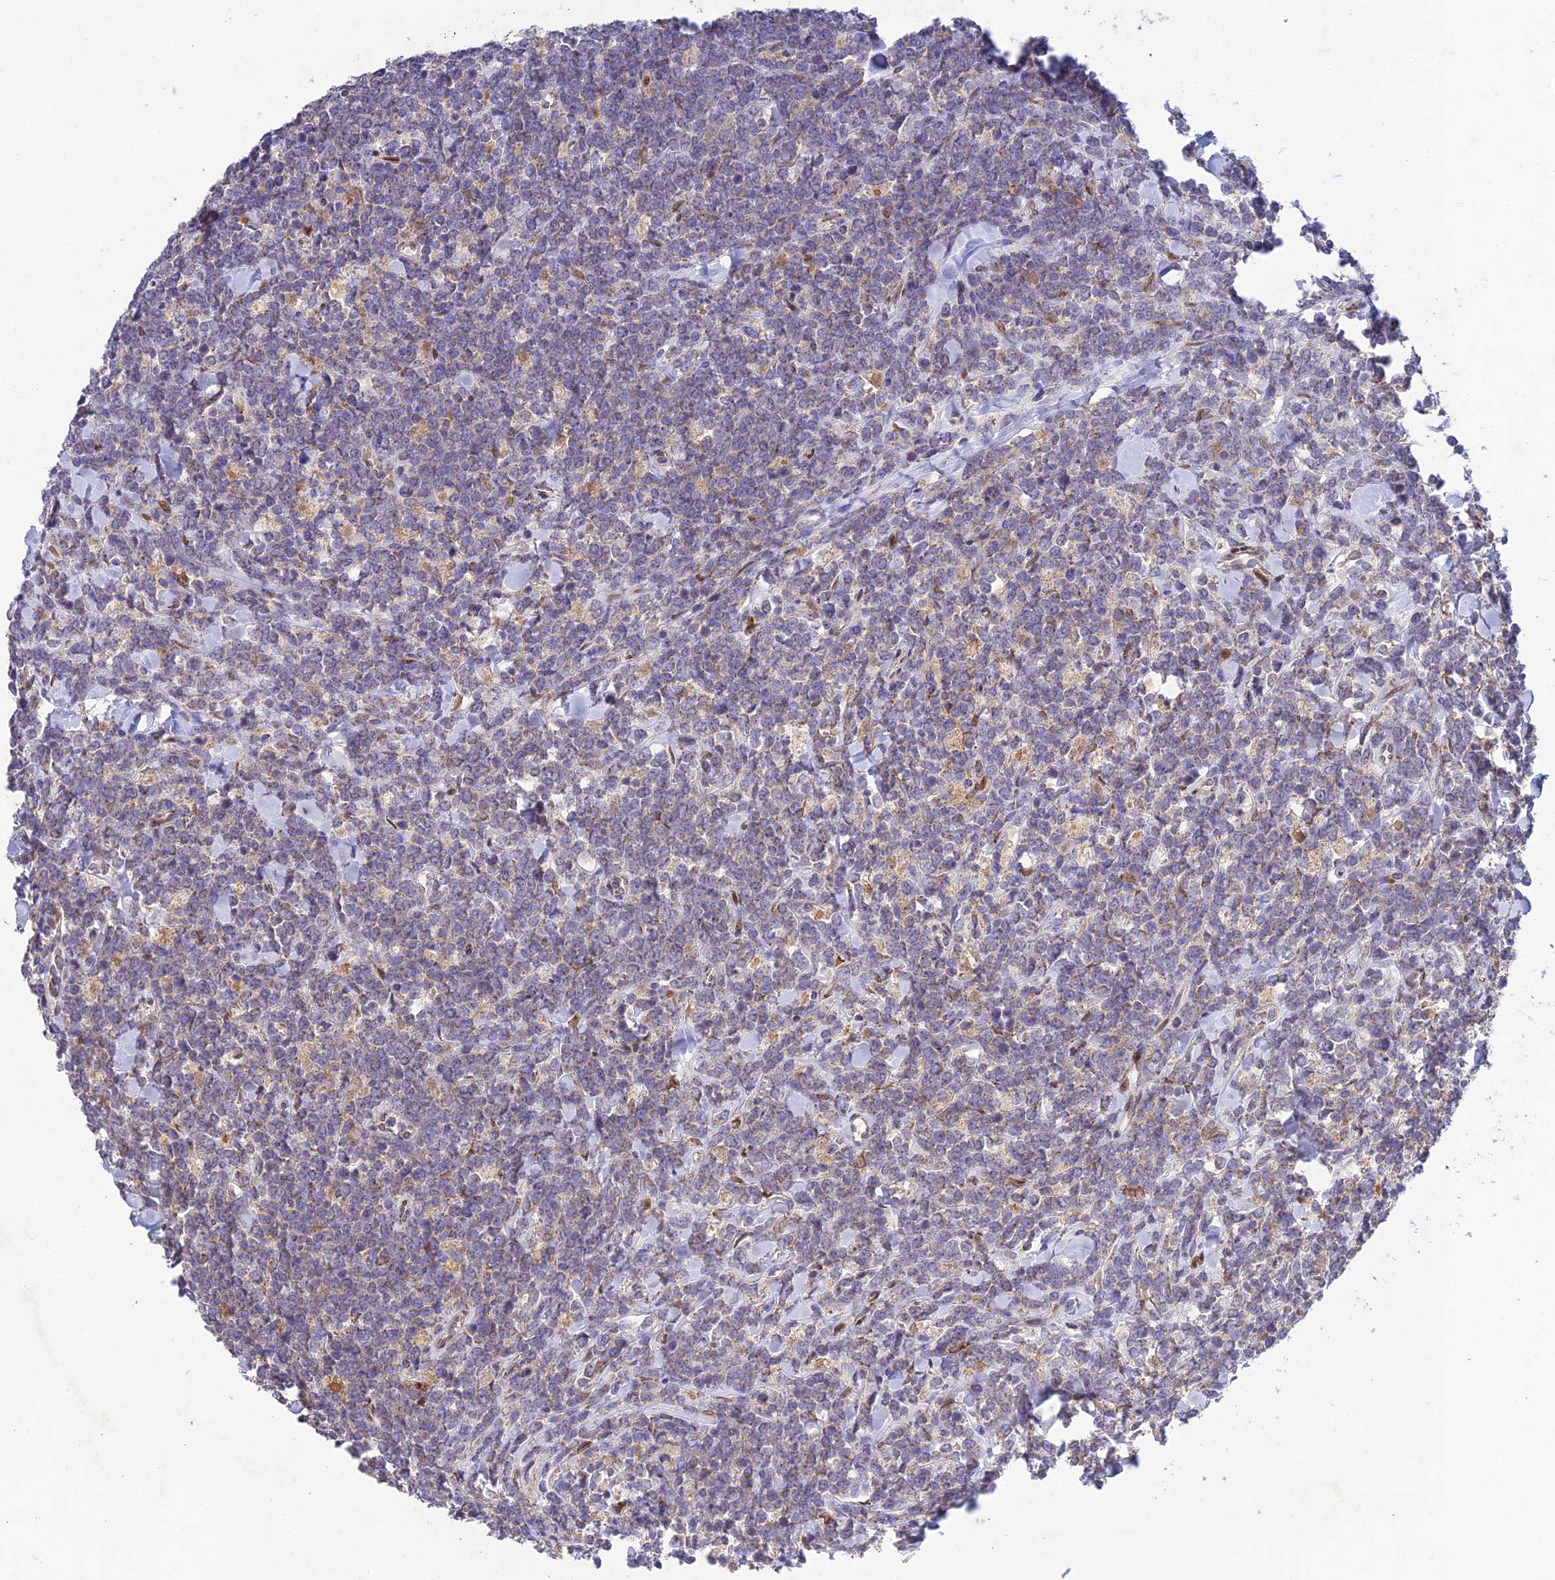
{"staining": {"intensity": "negative", "quantity": "none", "location": "none"}, "tissue": "lymphoma", "cell_type": "Tumor cells", "image_type": "cancer", "snomed": [{"axis": "morphology", "description": "Malignant lymphoma, non-Hodgkin's type, High grade"}, {"axis": "topography", "description": "Small intestine"}], "caption": "The IHC photomicrograph has no significant expression in tumor cells of lymphoma tissue.", "gene": "MGAT2", "patient": {"sex": "male", "age": 8}}